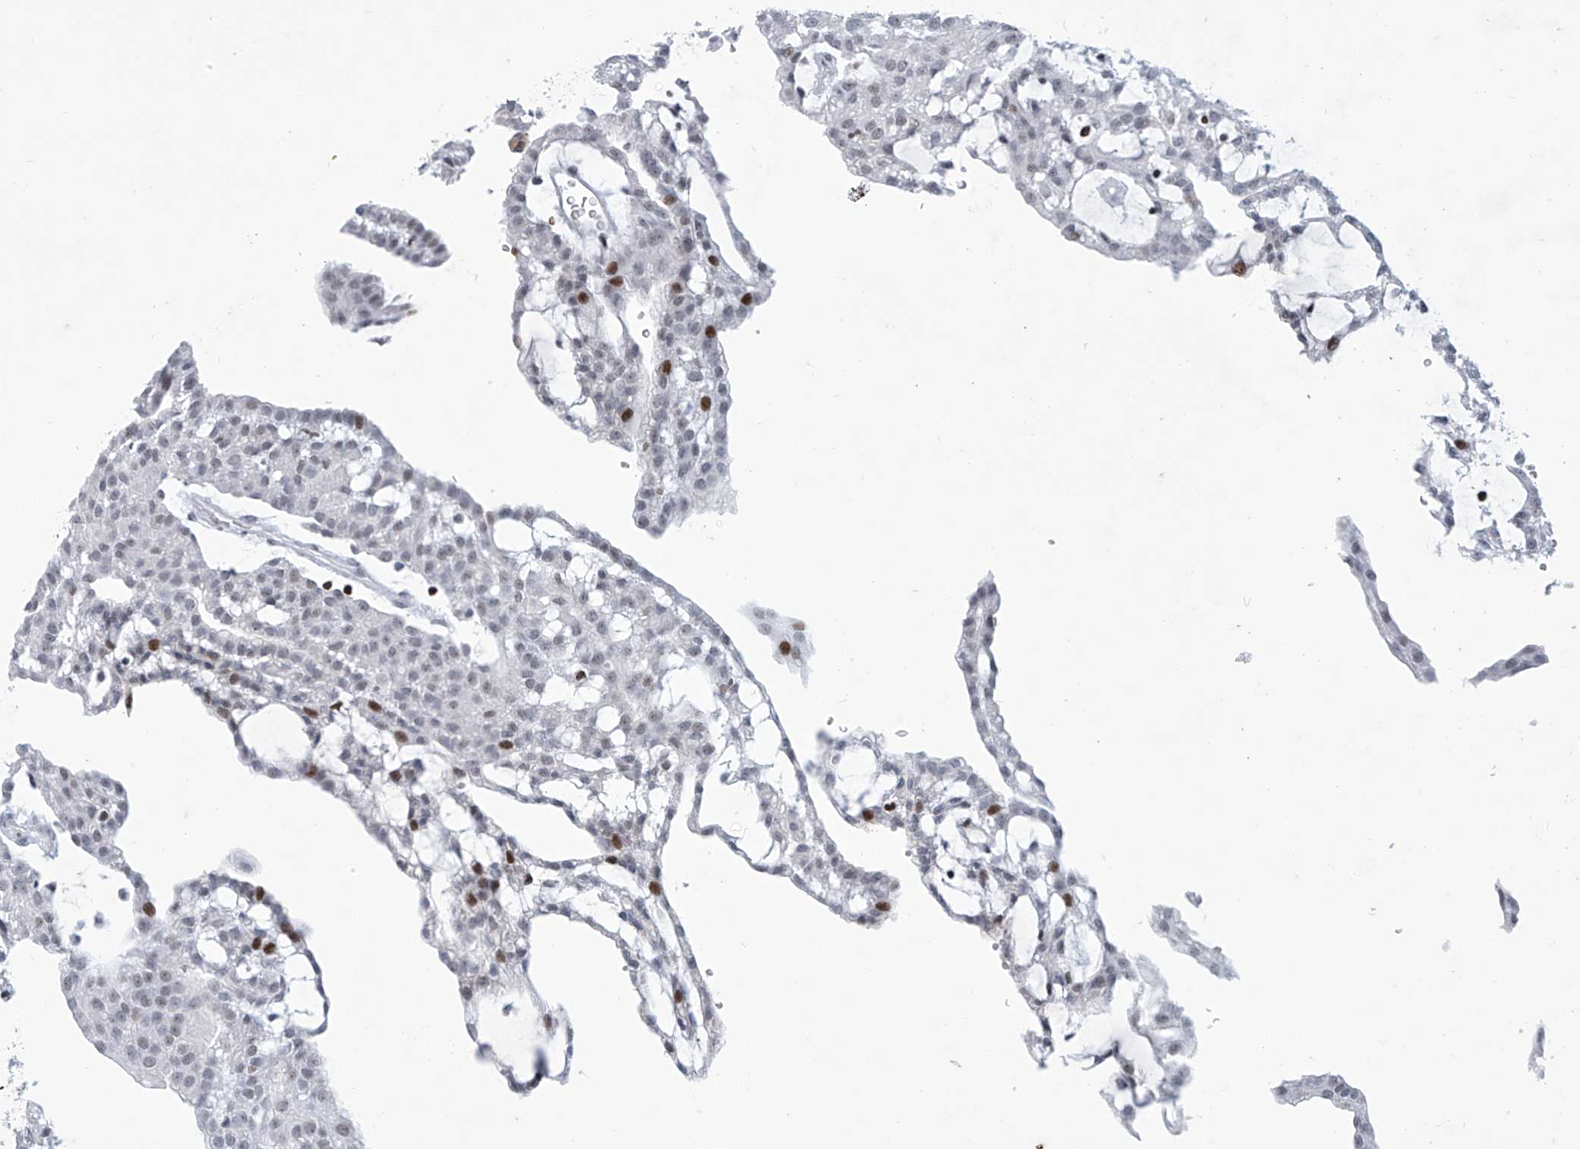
{"staining": {"intensity": "moderate", "quantity": "<25%", "location": "nuclear"}, "tissue": "renal cancer", "cell_type": "Tumor cells", "image_type": "cancer", "snomed": [{"axis": "morphology", "description": "Adenocarcinoma, NOS"}, {"axis": "topography", "description": "Kidney"}], "caption": "A low amount of moderate nuclear positivity is appreciated in about <25% of tumor cells in renal cancer tissue.", "gene": "RFX7", "patient": {"sex": "male", "age": 63}}